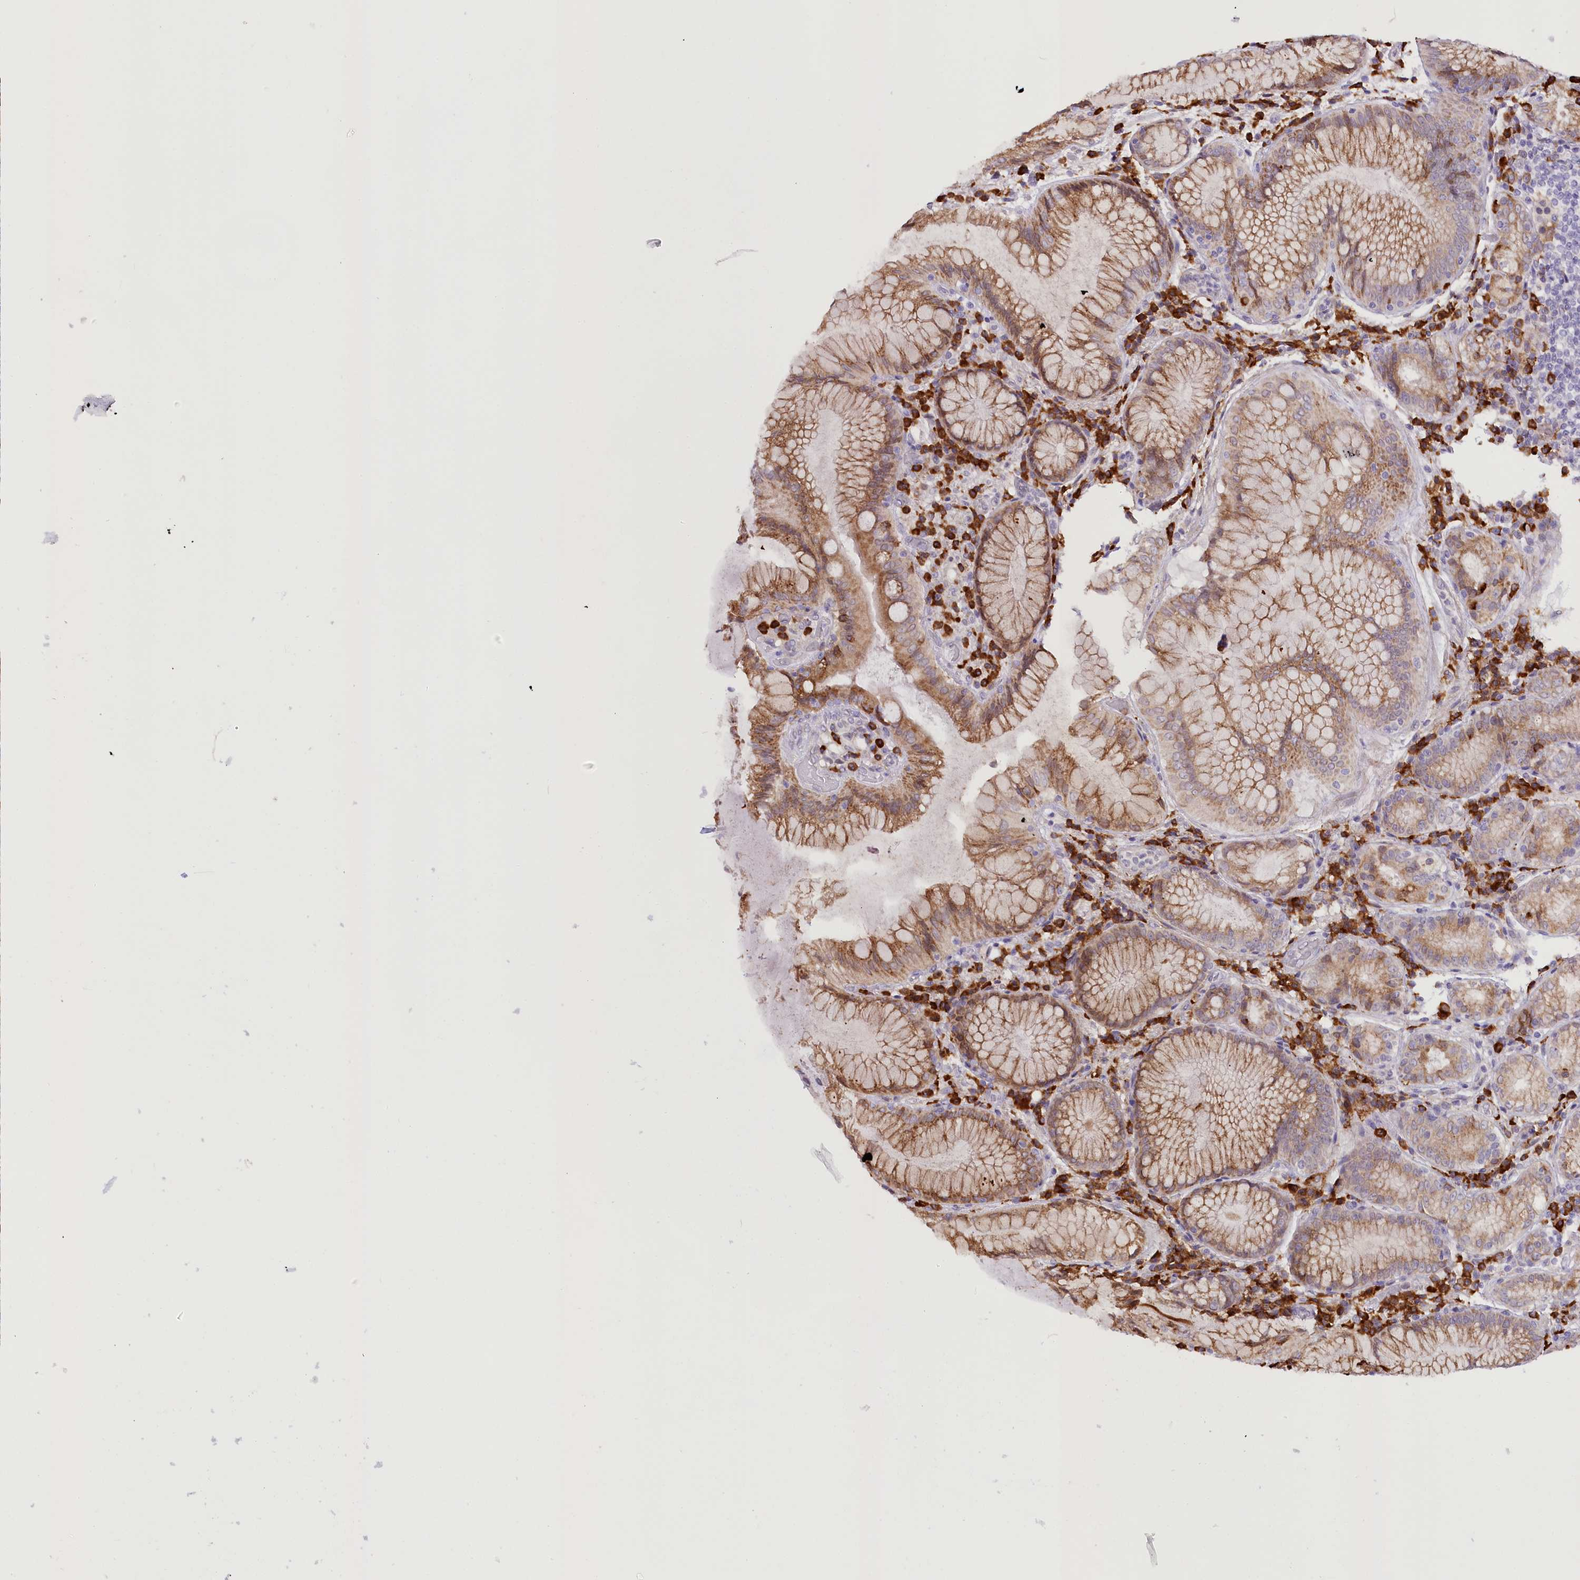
{"staining": {"intensity": "moderate", "quantity": ">75%", "location": "cytoplasmic/membranous"}, "tissue": "stomach", "cell_type": "Glandular cells", "image_type": "normal", "snomed": [{"axis": "morphology", "description": "Normal tissue, NOS"}, {"axis": "topography", "description": "Stomach, upper"}, {"axis": "topography", "description": "Stomach, lower"}], "caption": "Stomach stained for a protein reveals moderate cytoplasmic/membranous positivity in glandular cells. The staining is performed using DAB (3,3'-diaminobenzidine) brown chromogen to label protein expression. The nuclei are counter-stained blue using hematoxylin.", "gene": "NCKAP5", "patient": {"sex": "female", "age": 76}}